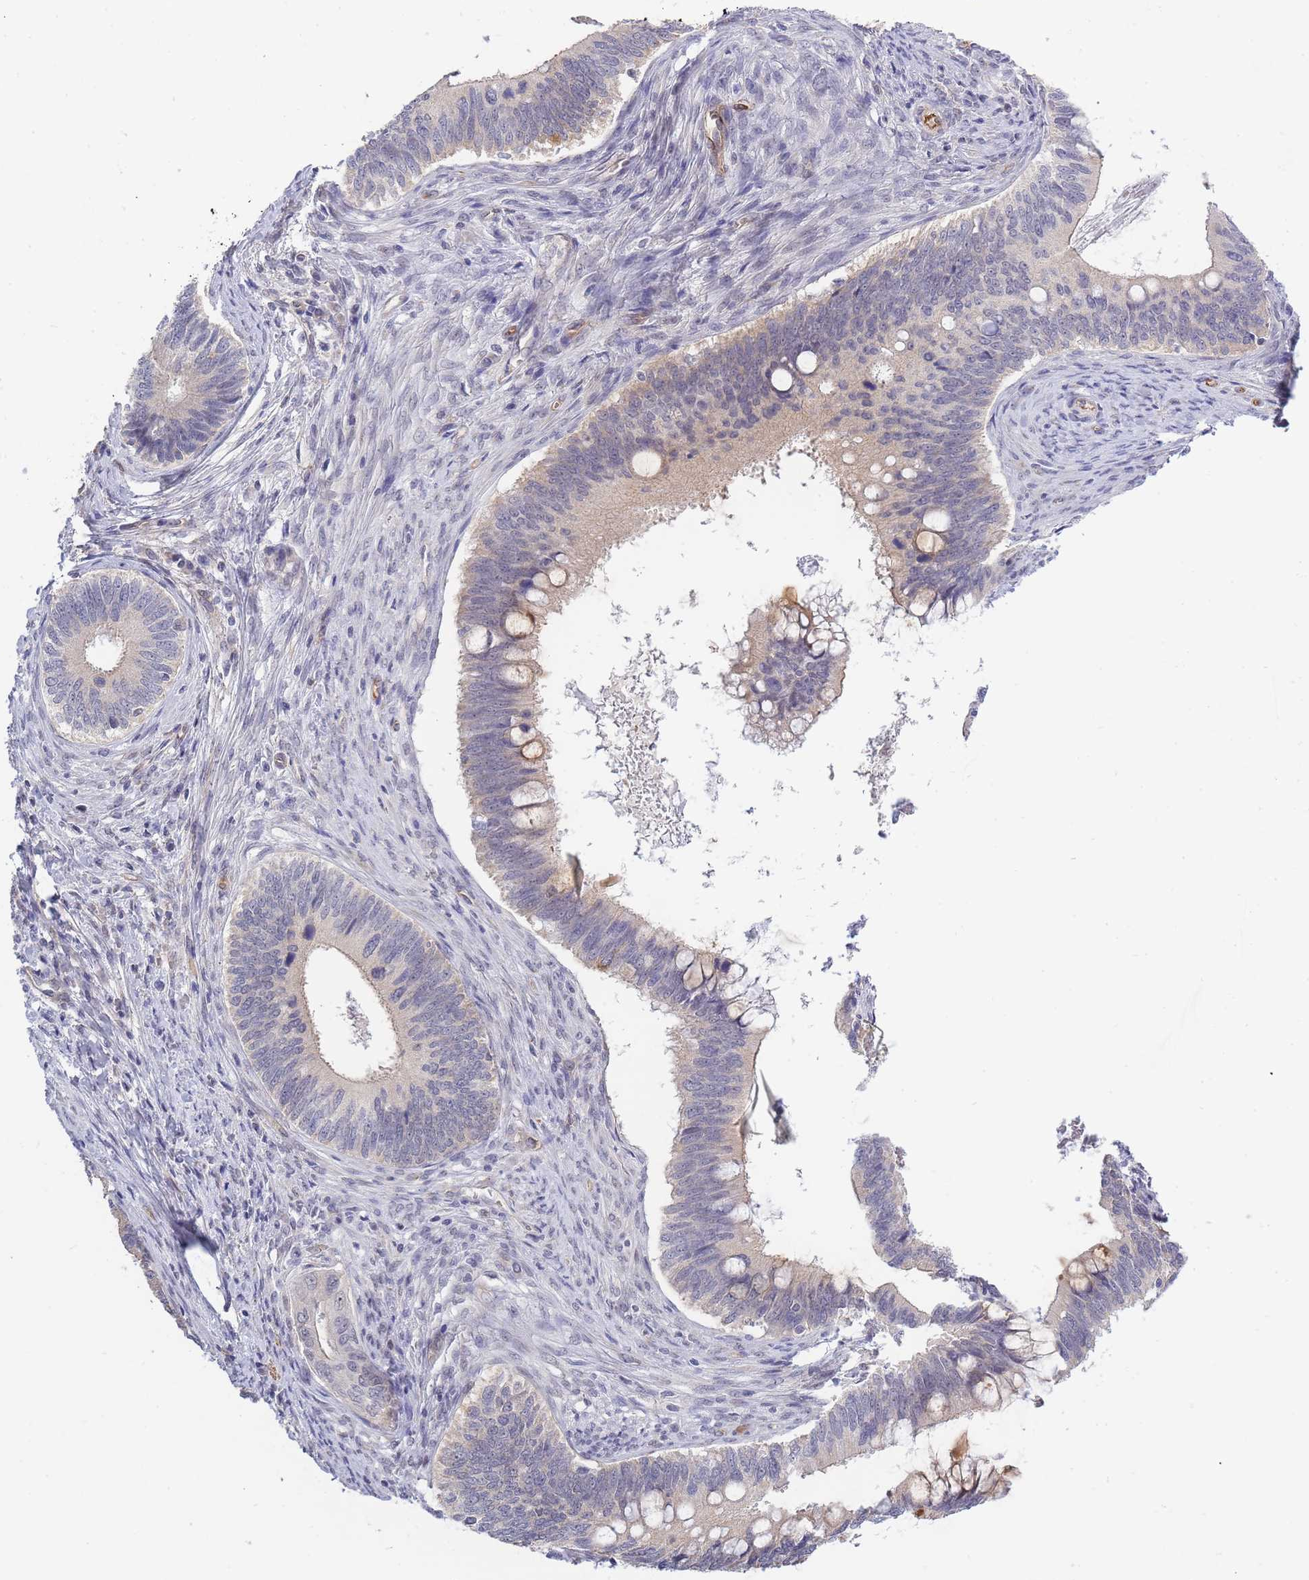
{"staining": {"intensity": "weak", "quantity": "<25%", "location": "cytoplasmic/membranous"}, "tissue": "cervical cancer", "cell_type": "Tumor cells", "image_type": "cancer", "snomed": [{"axis": "morphology", "description": "Adenocarcinoma, NOS"}, {"axis": "topography", "description": "Cervix"}], "caption": "The immunohistochemistry image has no significant expression in tumor cells of adenocarcinoma (cervical) tissue.", "gene": "C19orf25", "patient": {"sex": "female", "age": 42}}